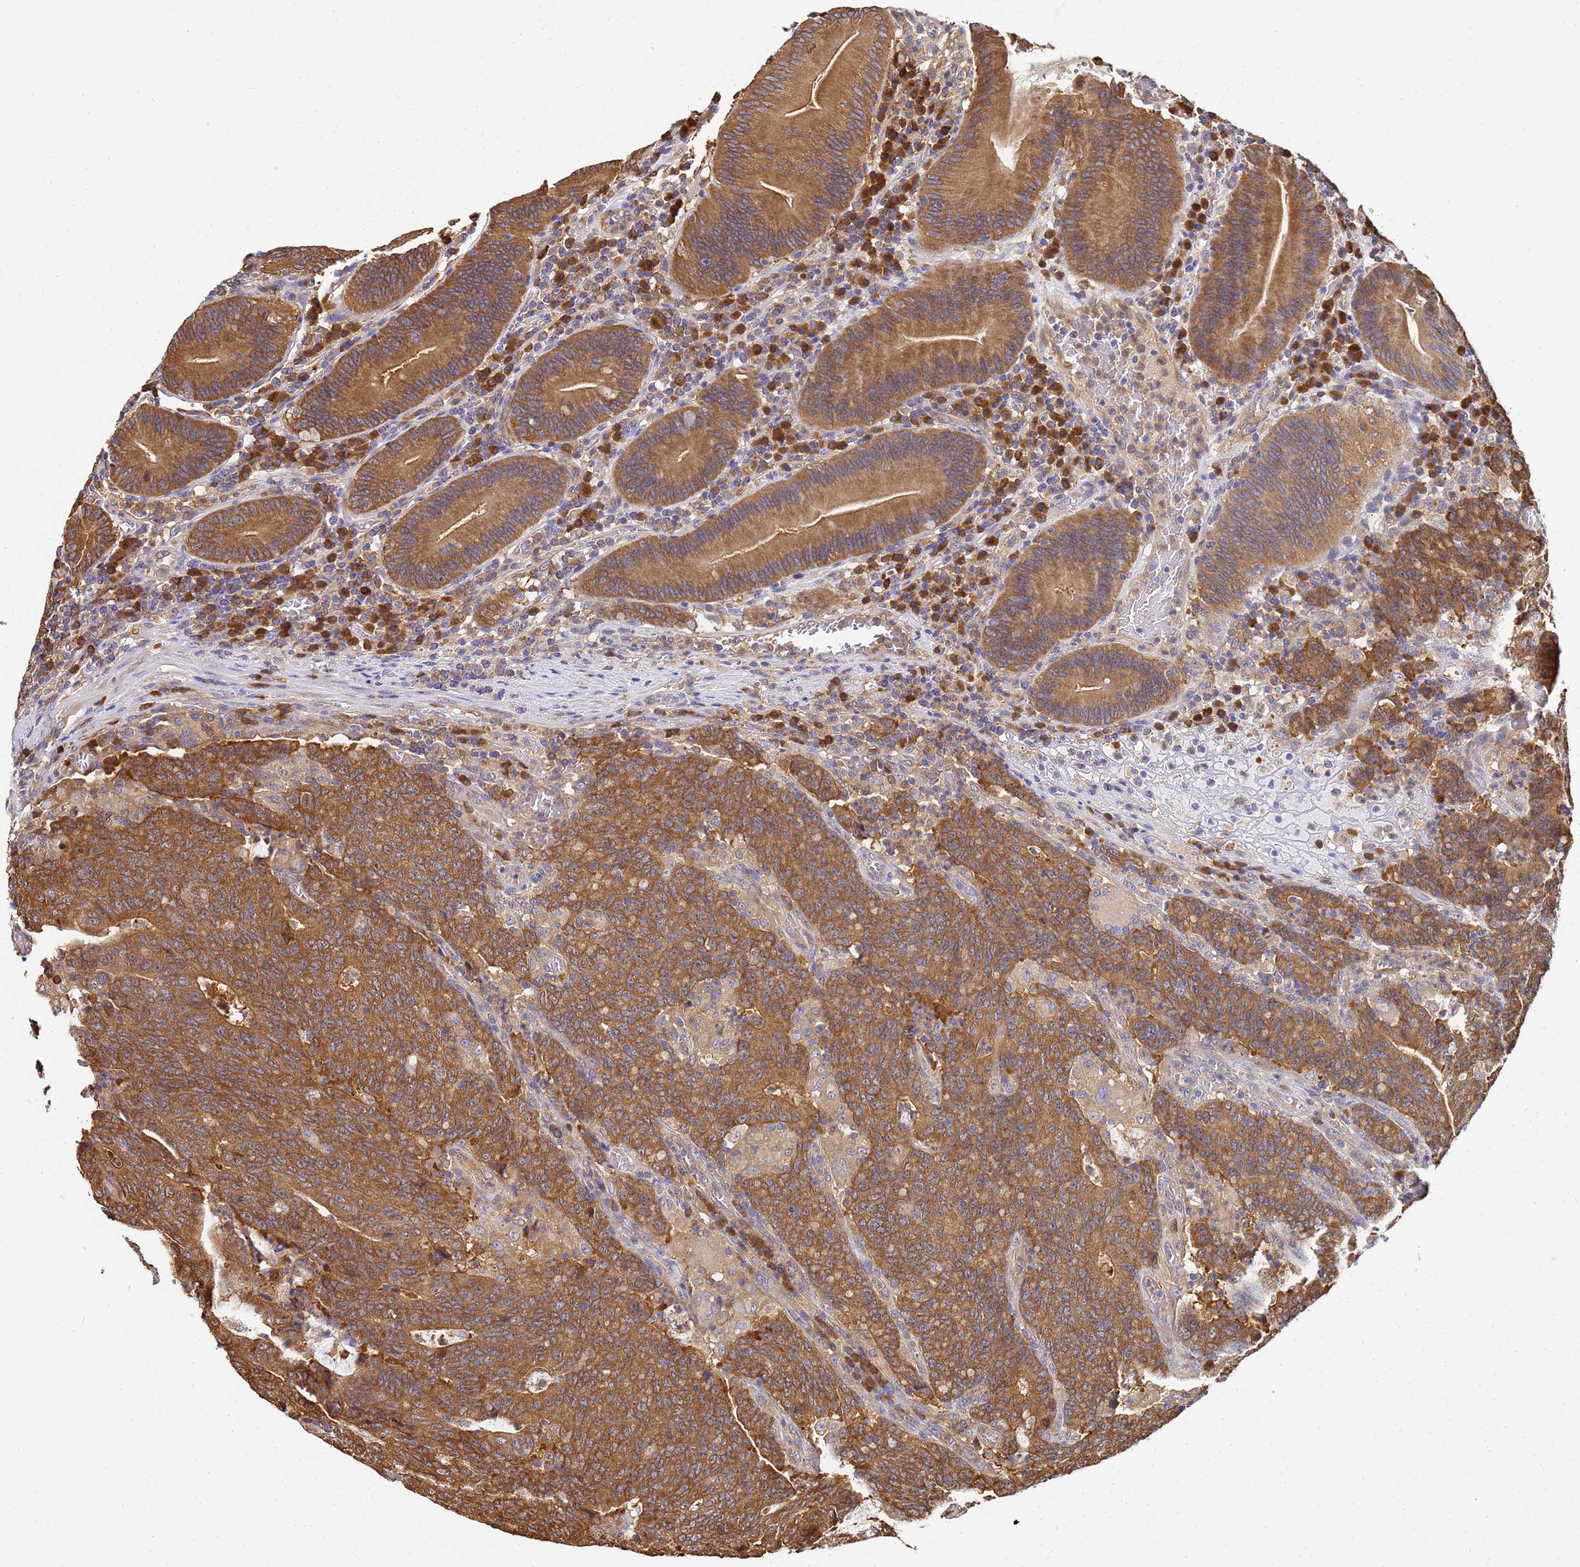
{"staining": {"intensity": "moderate", "quantity": ">75%", "location": "cytoplasmic/membranous"}, "tissue": "colorectal cancer", "cell_type": "Tumor cells", "image_type": "cancer", "snomed": [{"axis": "morphology", "description": "Normal tissue, NOS"}, {"axis": "morphology", "description": "Adenocarcinoma, NOS"}, {"axis": "topography", "description": "Colon"}], "caption": "Moderate cytoplasmic/membranous staining for a protein is present in about >75% of tumor cells of colorectal adenocarcinoma using immunohistochemistry.", "gene": "NME1-NME2", "patient": {"sex": "female", "age": 75}}